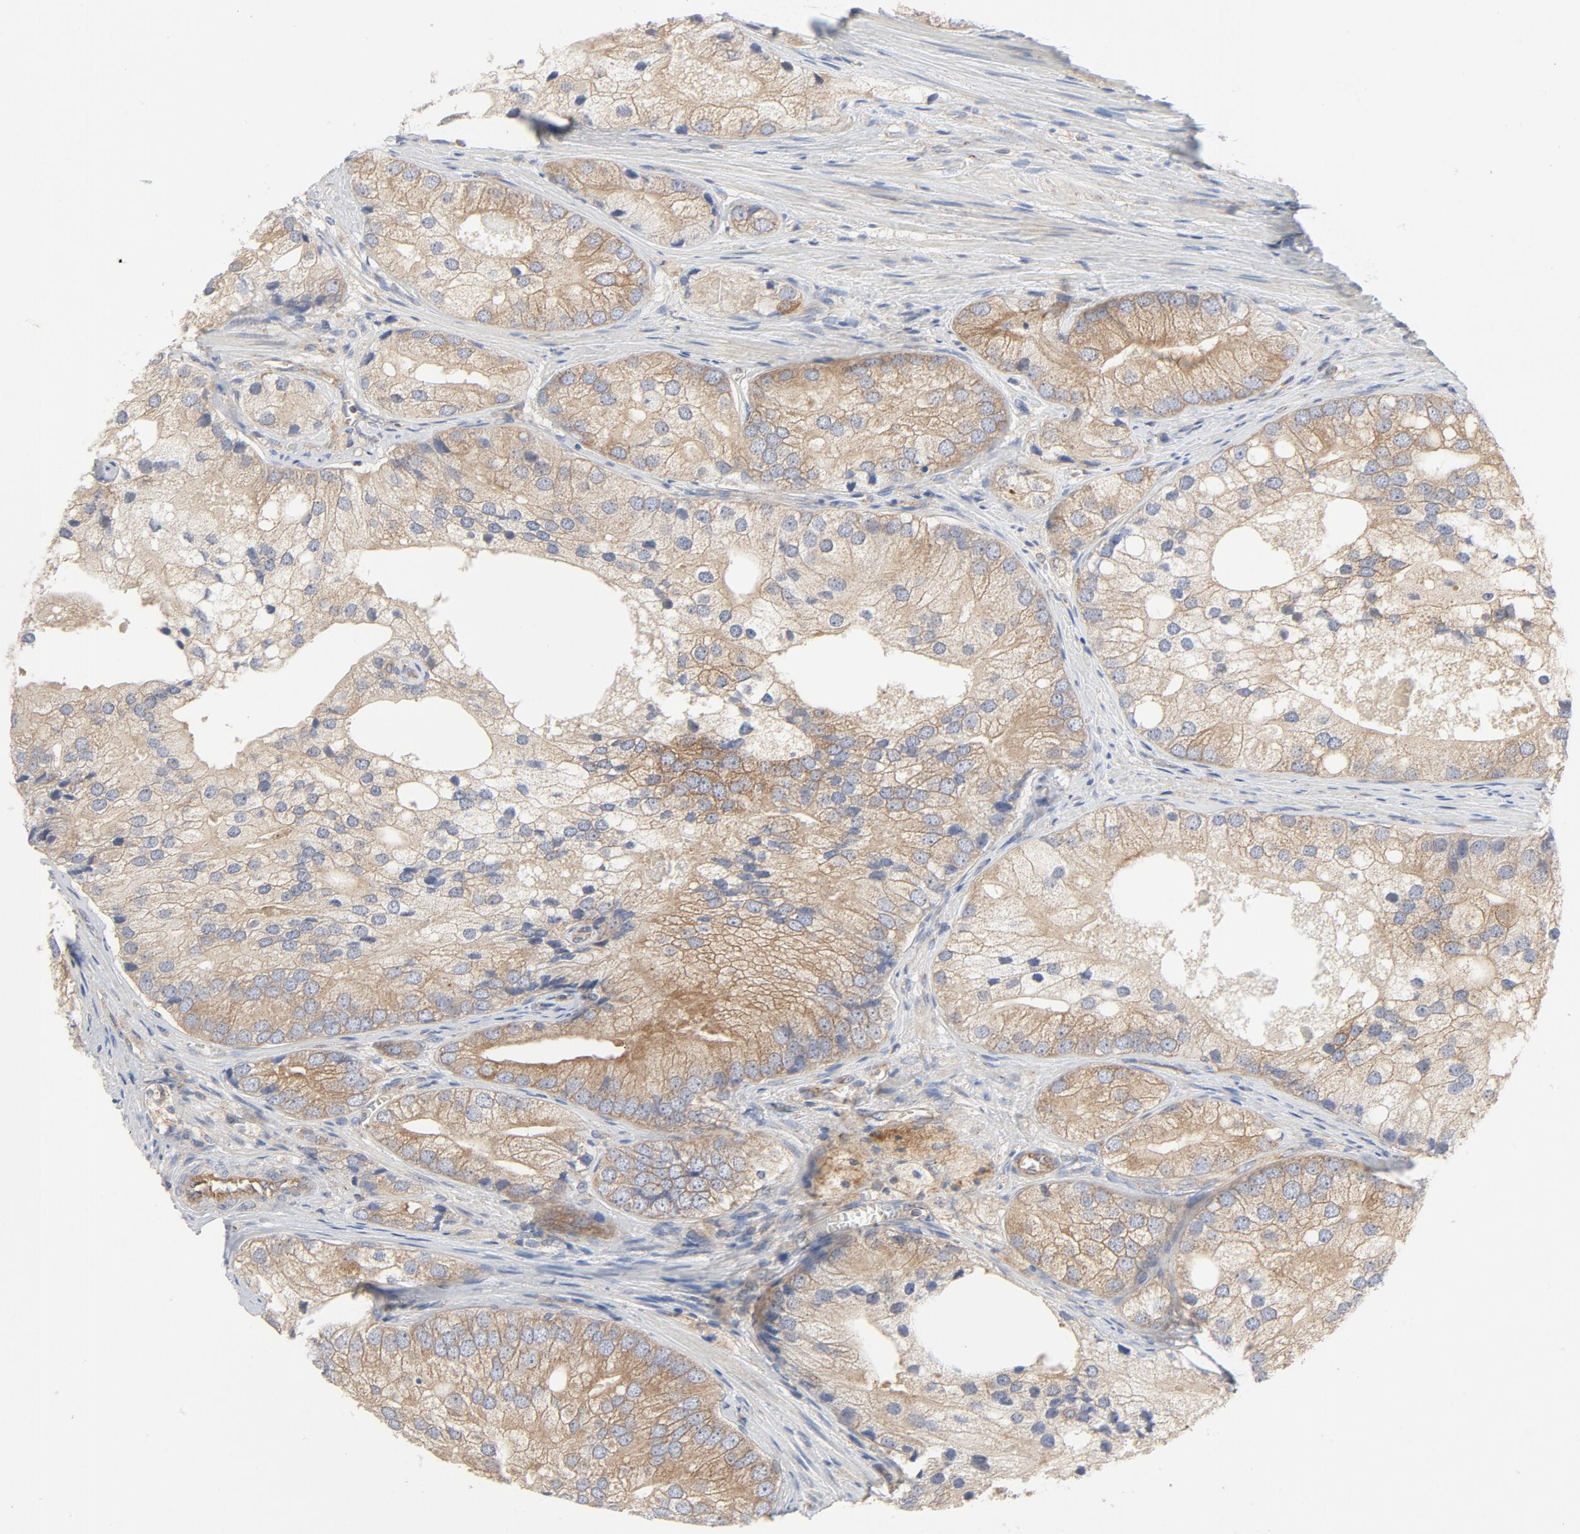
{"staining": {"intensity": "moderate", "quantity": ">75%", "location": "cytoplasmic/membranous"}, "tissue": "prostate cancer", "cell_type": "Tumor cells", "image_type": "cancer", "snomed": [{"axis": "morphology", "description": "Adenocarcinoma, Low grade"}, {"axis": "topography", "description": "Prostate"}], "caption": "Tumor cells display medium levels of moderate cytoplasmic/membranous staining in approximately >75% of cells in human adenocarcinoma (low-grade) (prostate).", "gene": "RABEP1", "patient": {"sex": "male", "age": 69}}